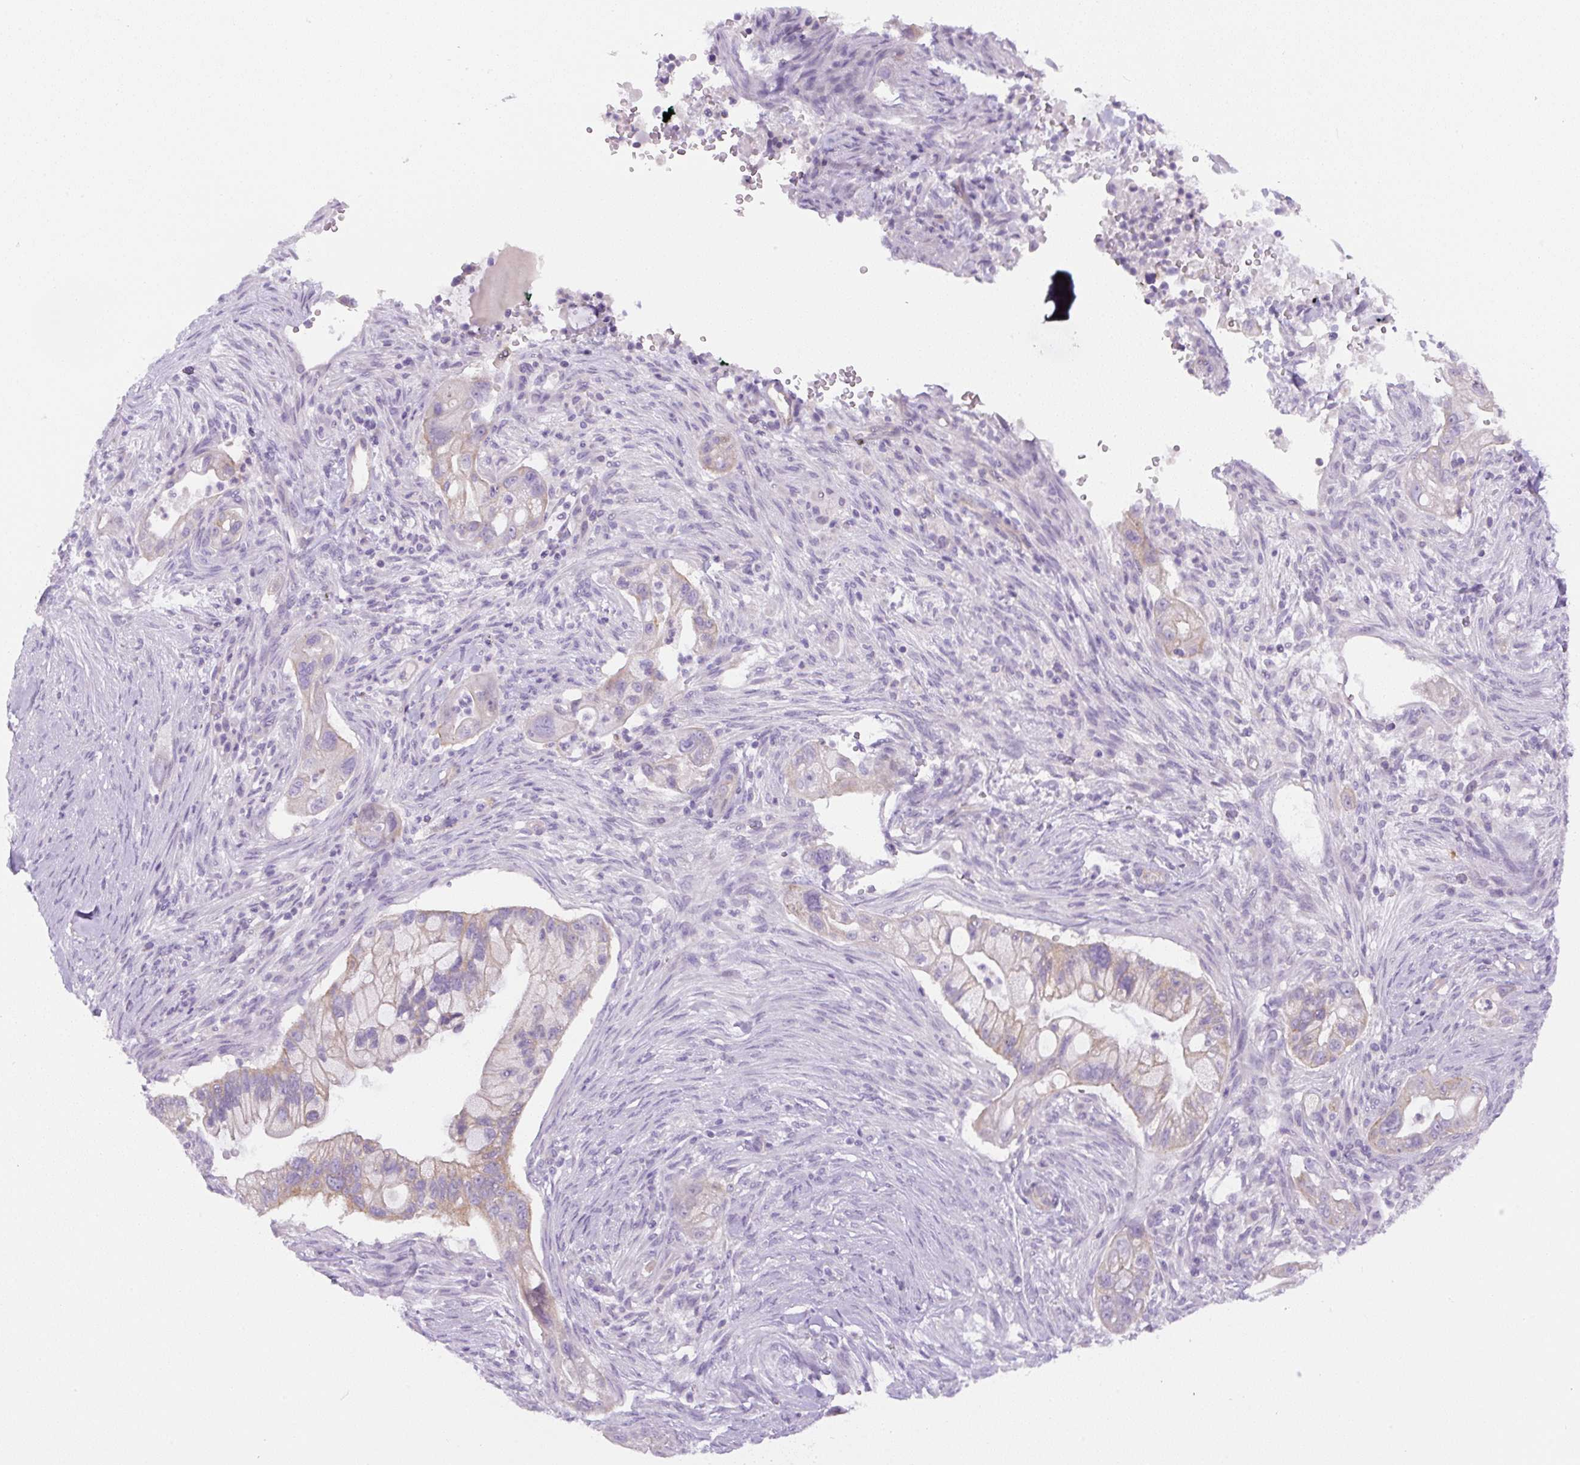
{"staining": {"intensity": "weak", "quantity": "25%-75%", "location": "cytoplasmic/membranous"}, "tissue": "pancreatic cancer", "cell_type": "Tumor cells", "image_type": "cancer", "snomed": [{"axis": "morphology", "description": "Adenocarcinoma, NOS"}, {"axis": "topography", "description": "Pancreas"}], "caption": "Immunohistochemistry (IHC) of human pancreatic adenocarcinoma demonstrates low levels of weak cytoplasmic/membranous expression in about 25%-75% of tumor cells.", "gene": "ADAMTS19", "patient": {"sex": "male", "age": 44}}